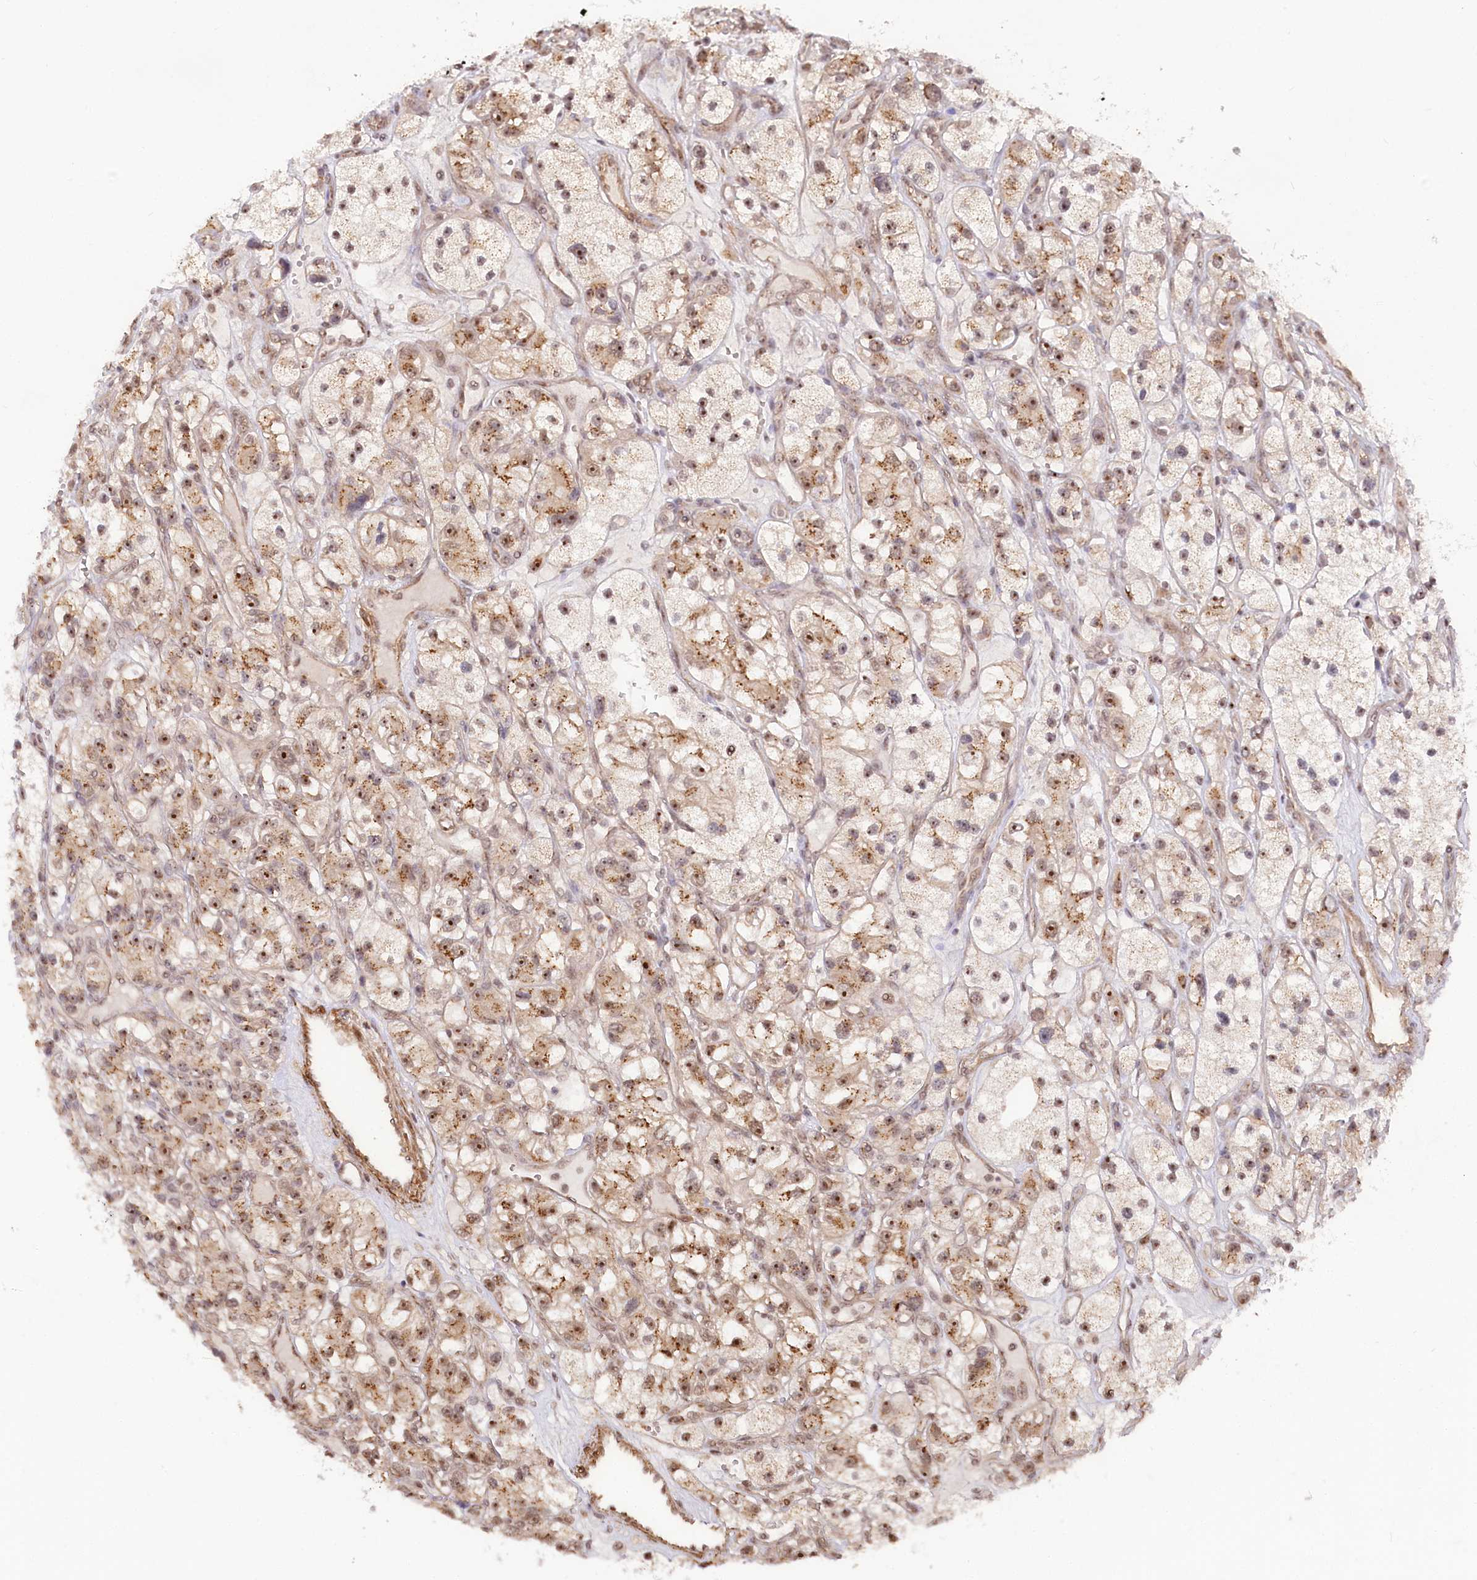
{"staining": {"intensity": "moderate", "quantity": ">75%", "location": "cytoplasmic/membranous,nuclear"}, "tissue": "renal cancer", "cell_type": "Tumor cells", "image_type": "cancer", "snomed": [{"axis": "morphology", "description": "Adenocarcinoma, NOS"}, {"axis": "topography", "description": "Kidney"}], "caption": "Immunohistochemistry (IHC) histopathology image of human renal cancer (adenocarcinoma) stained for a protein (brown), which reveals medium levels of moderate cytoplasmic/membranous and nuclear expression in approximately >75% of tumor cells.", "gene": "GNL3L", "patient": {"sex": "female", "age": 57}}